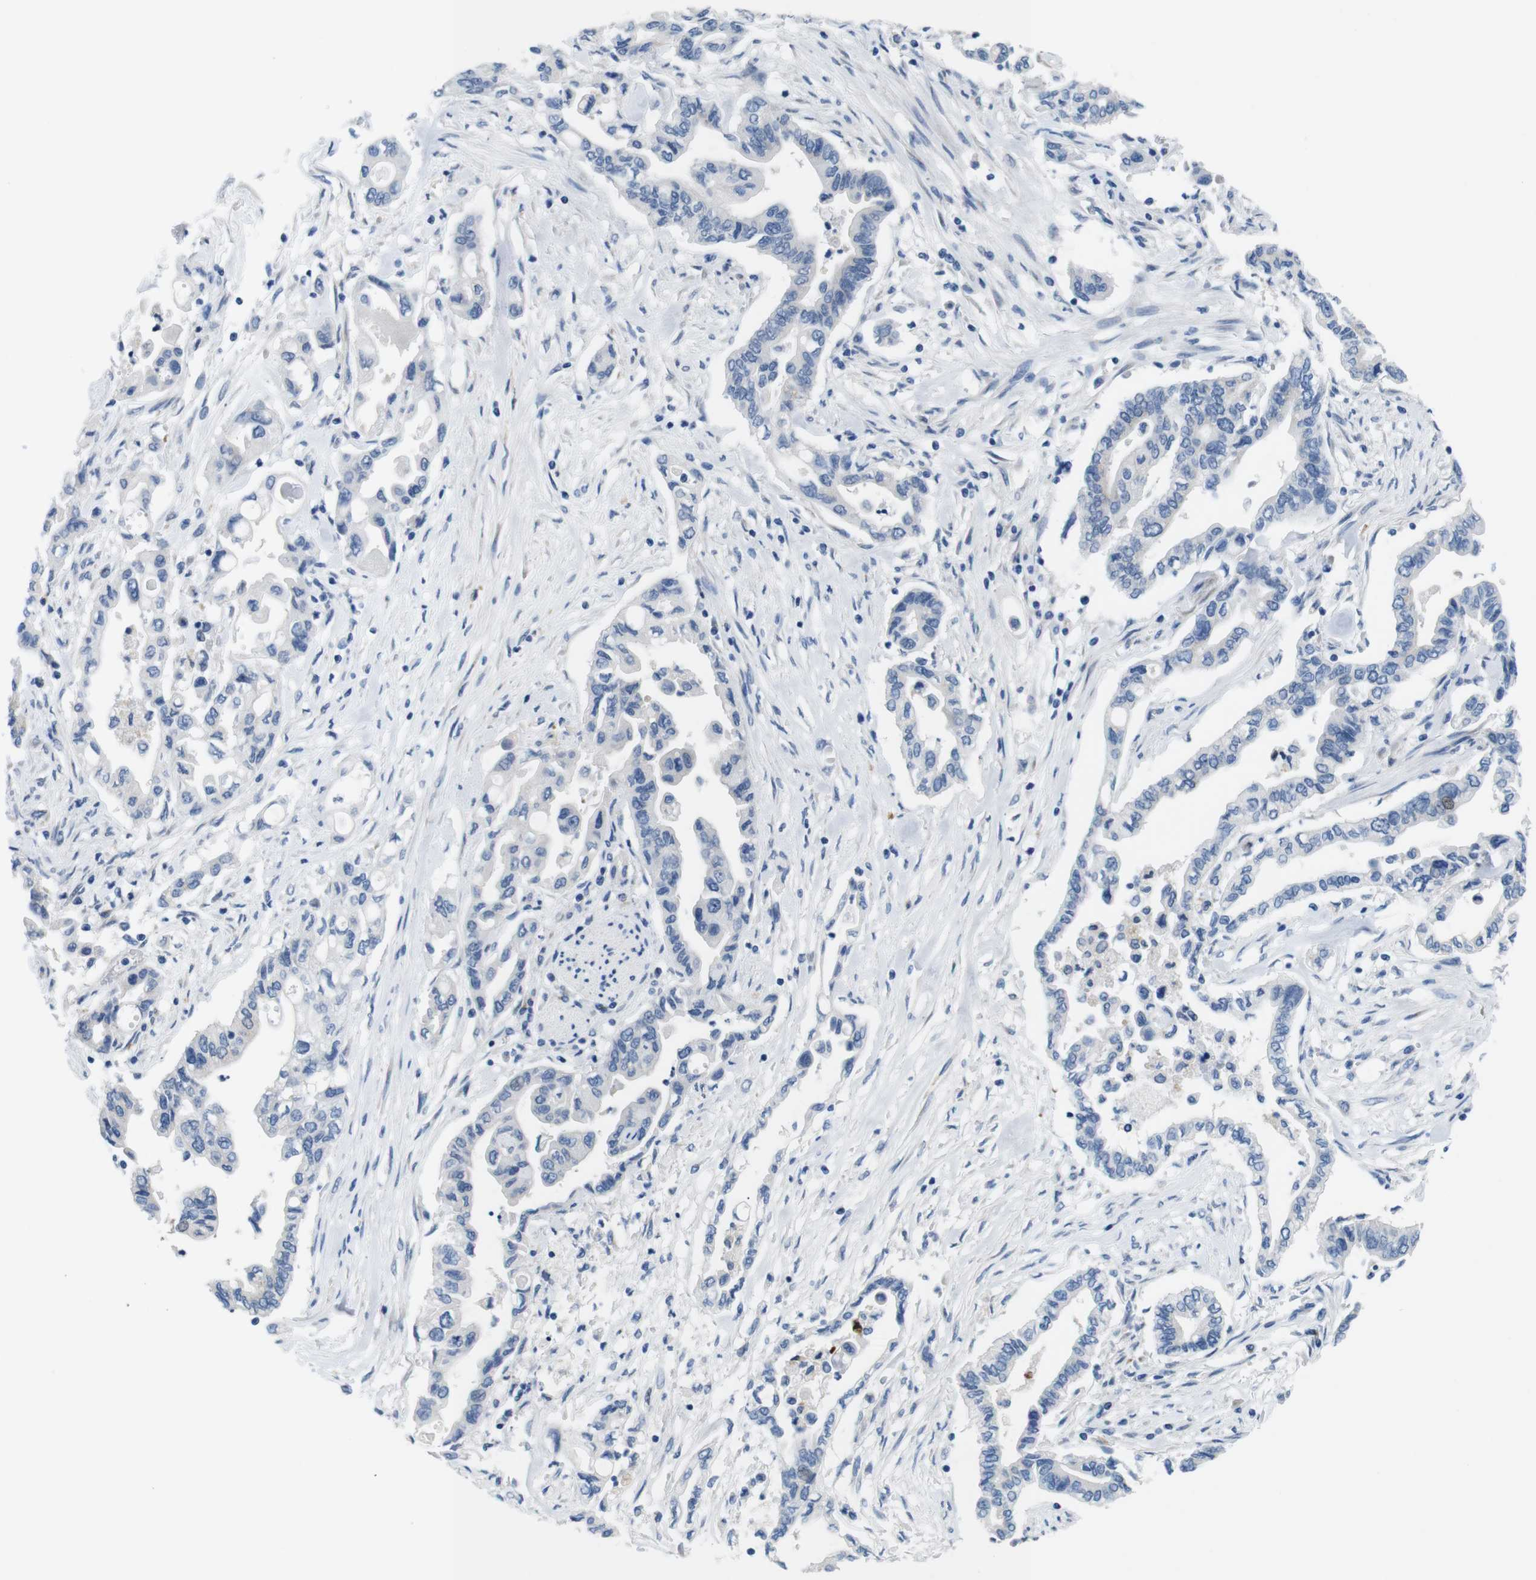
{"staining": {"intensity": "negative", "quantity": "none", "location": "none"}, "tissue": "pancreatic cancer", "cell_type": "Tumor cells", "image_type": "cancer", "snomed": [{"axis": "morphology", "description": "Adenocarcinoma, NOS"}, {"axis": "topography", "description": "Pancreas"}], "caption": "A micrograph of human pancreatic cancer (adenocarcinoma) is negative for staining in tumor cells.", "gene": "GOLGA2", "patient": {"sex": "female", "age": 57}}